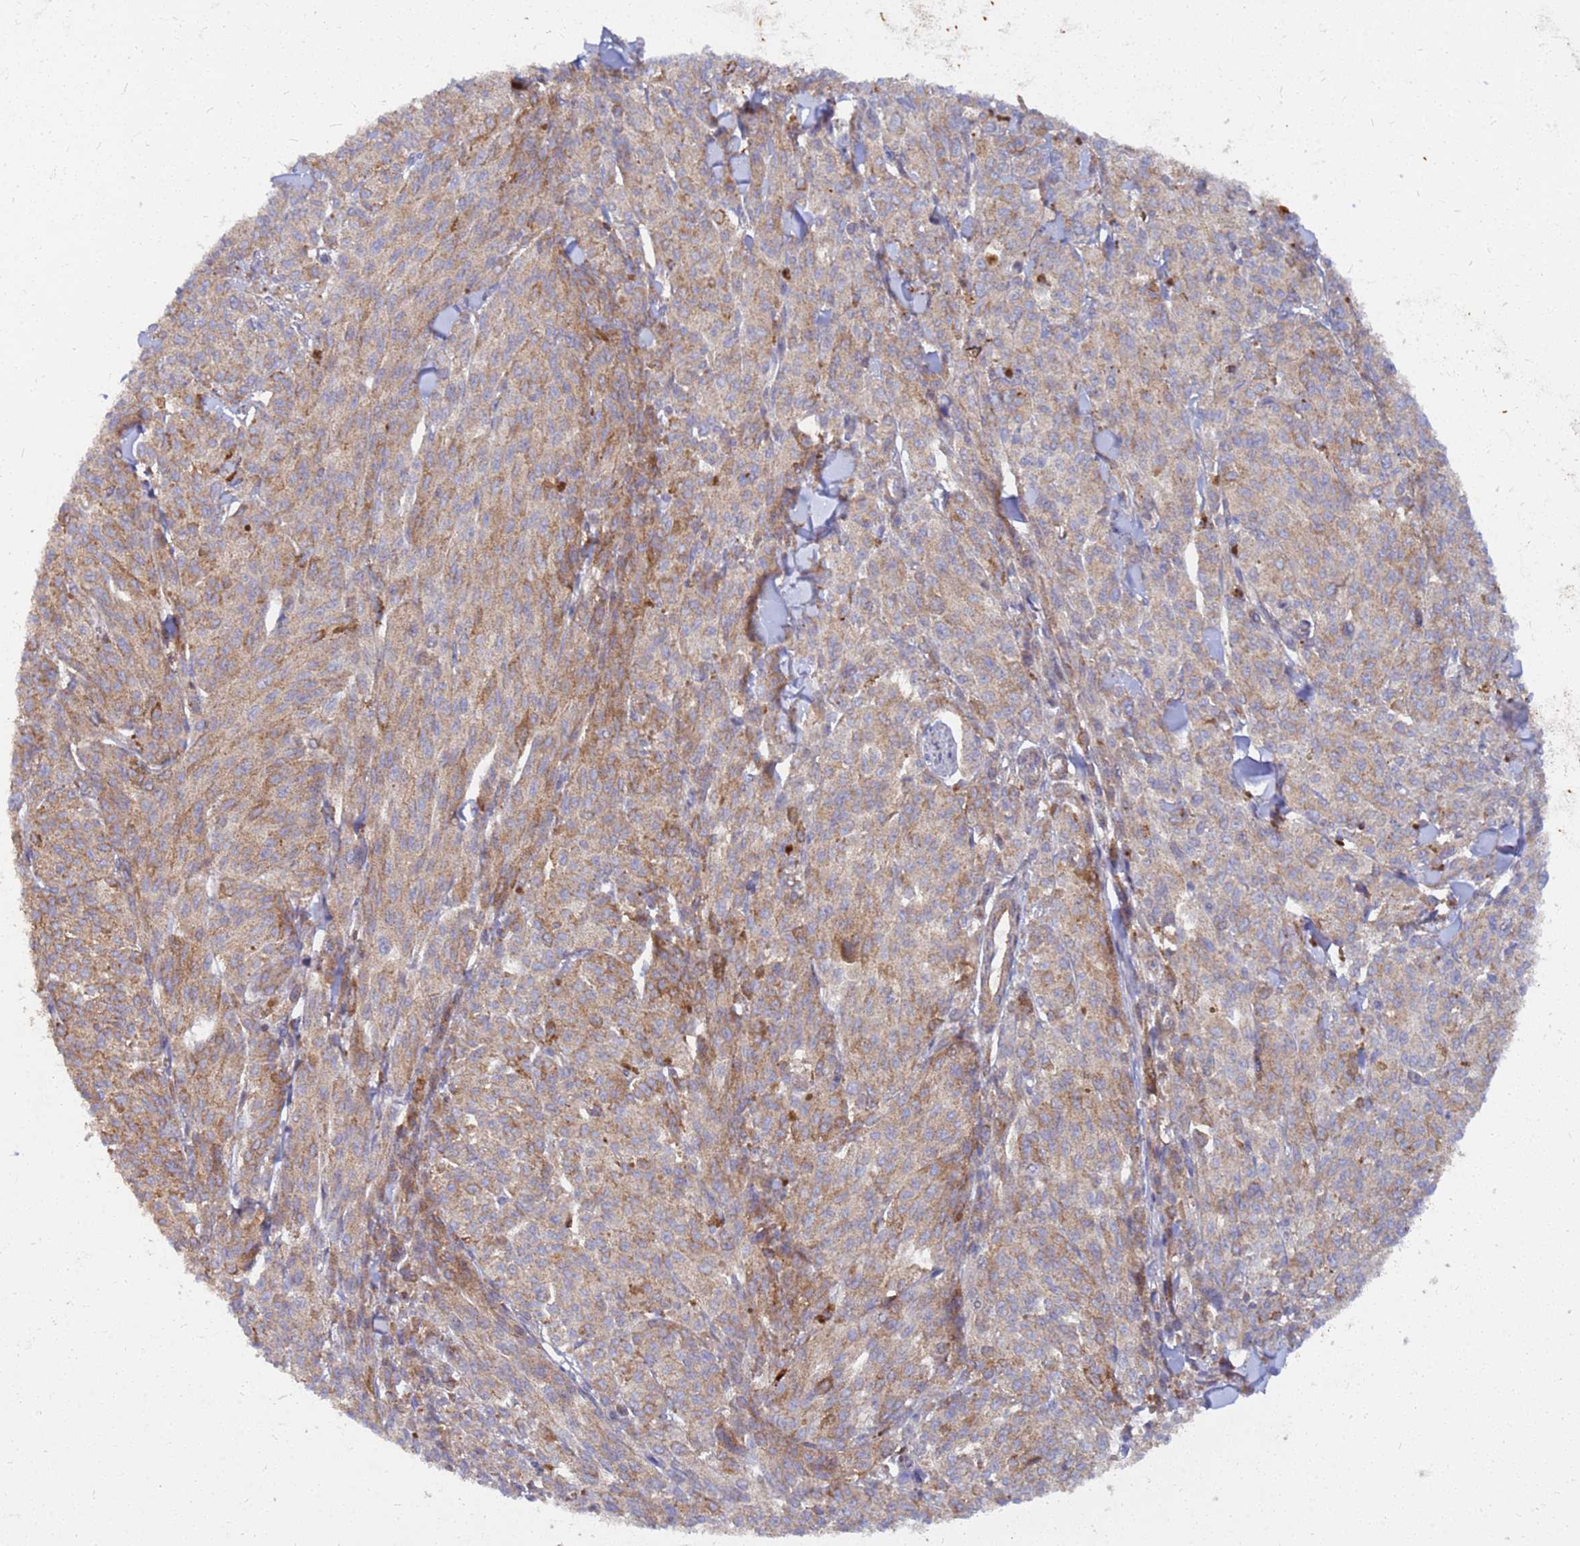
{"staining": {"intensity": "moderate", "quantity": "25%-75%", "location": "cytoplasmic/membranous"}, "tissue": "melanoma", "cell_type": "Tumor cells", "image_type": "cancer", "snomed": [{"axis": "morphology", "description": "Malignant melanoma, NOS"}, {"axis": "topography", "description": "Skin"}], "caption": "A brown stain shows moderate cytoplasmic/membranous staining of a protein in melanoma tumor cells.", "gene": "CDC34", "patient": {"sex": "female", "age": 52}}